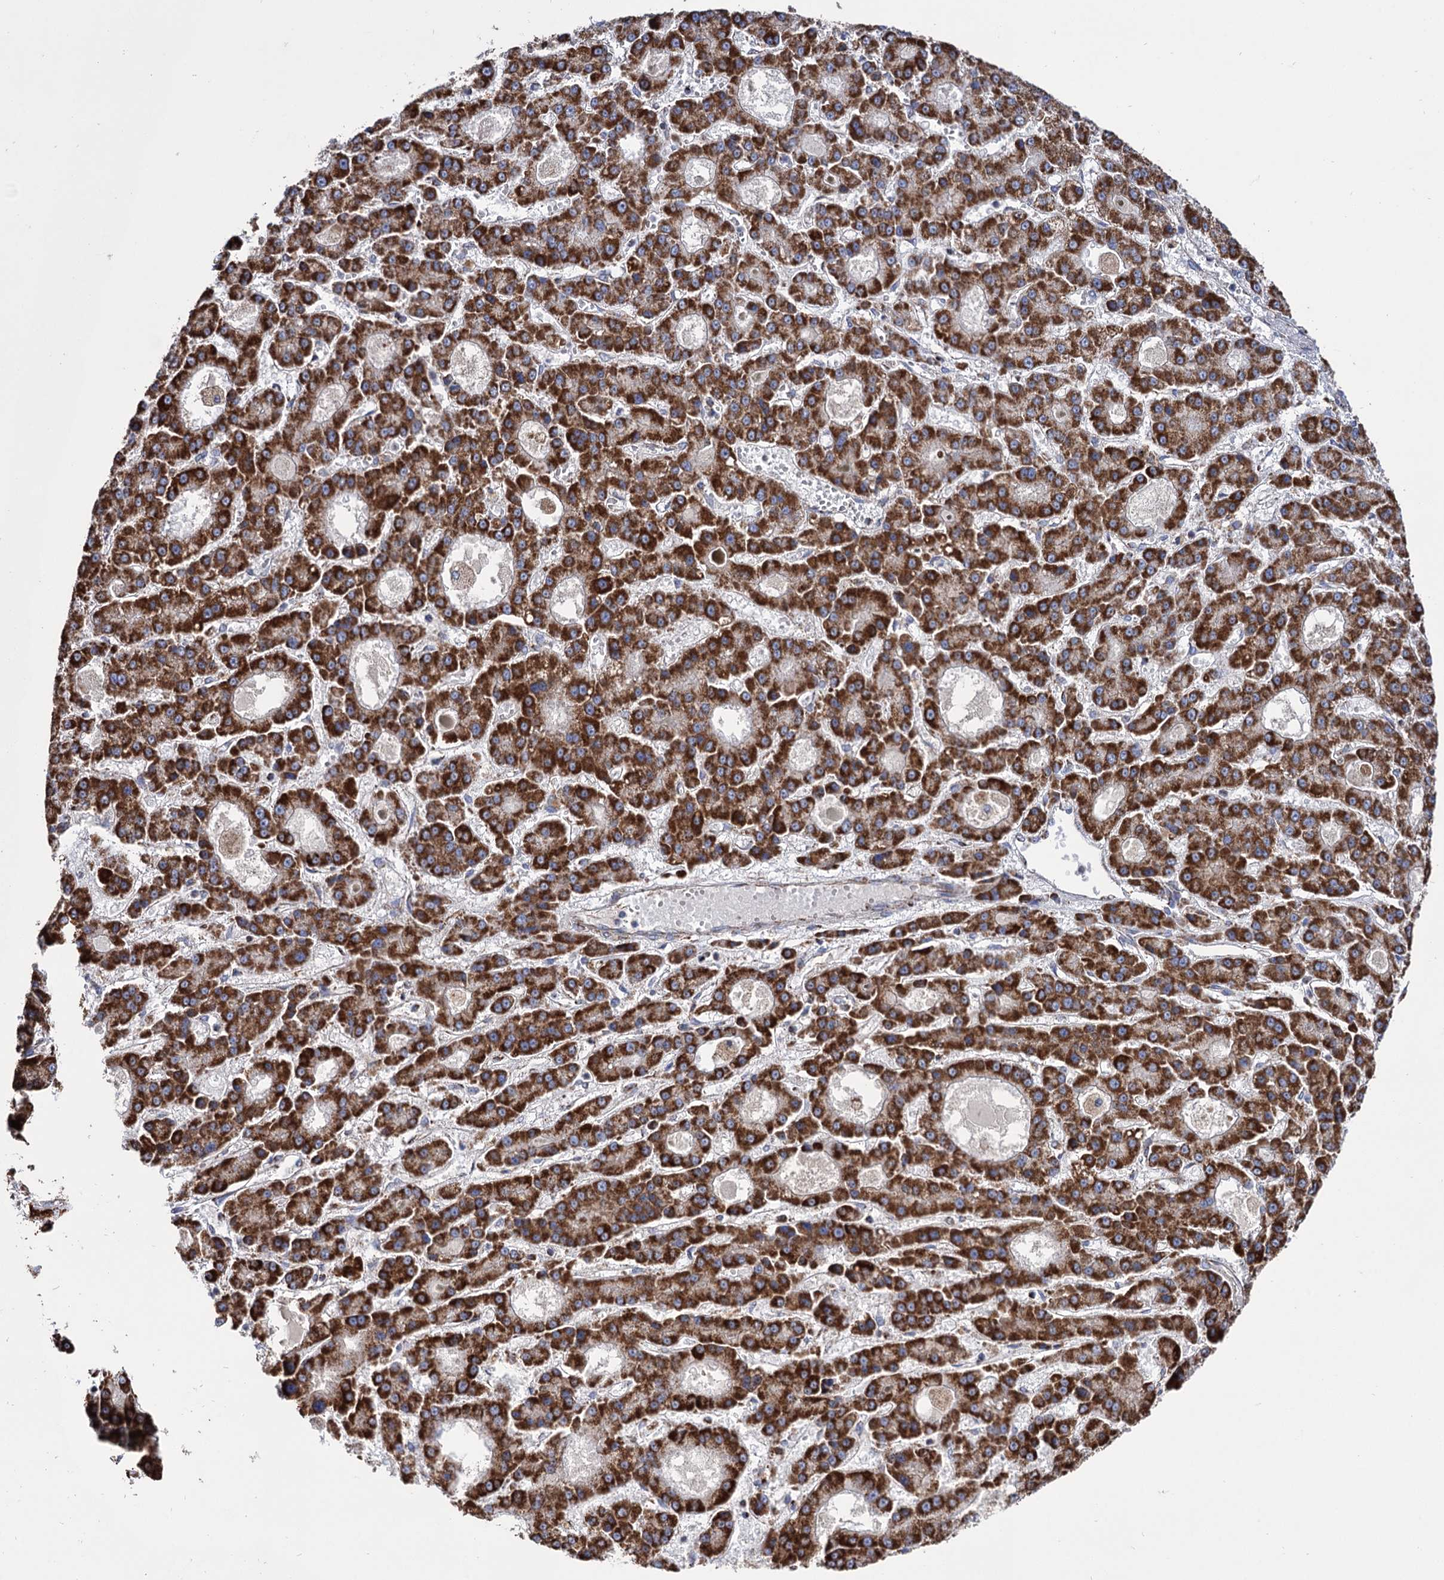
{"staining": {"intensity": "strong", "quantity": ">75%", "location": "cytoplasmic/membranous"}, "tissue": "liver cancer", "cell_type": "Tumor cells", "image_type": "cancer", "snomed": [{"axis": "morphology", "description": "Carcinoma, Hepatocellular, NOS"}, {"axis": "topography", "description": "Liver"}], "caption": "The photomicrograph exhibits immunohistochemical staining of hepatocellular carcinoma (liver). There is strong cytoplasmic/membranous staining is present in approximately >75% of tumor cells. The staining was performed using DAB (3,3'-diaminobenzidine) to visualize the protein expression in brown, while the nuclei were stained in blue with hematoxylin (Magnification: 20x).", "gene": "ABHD10", "patient": {"sex": "male", "age": 70}}